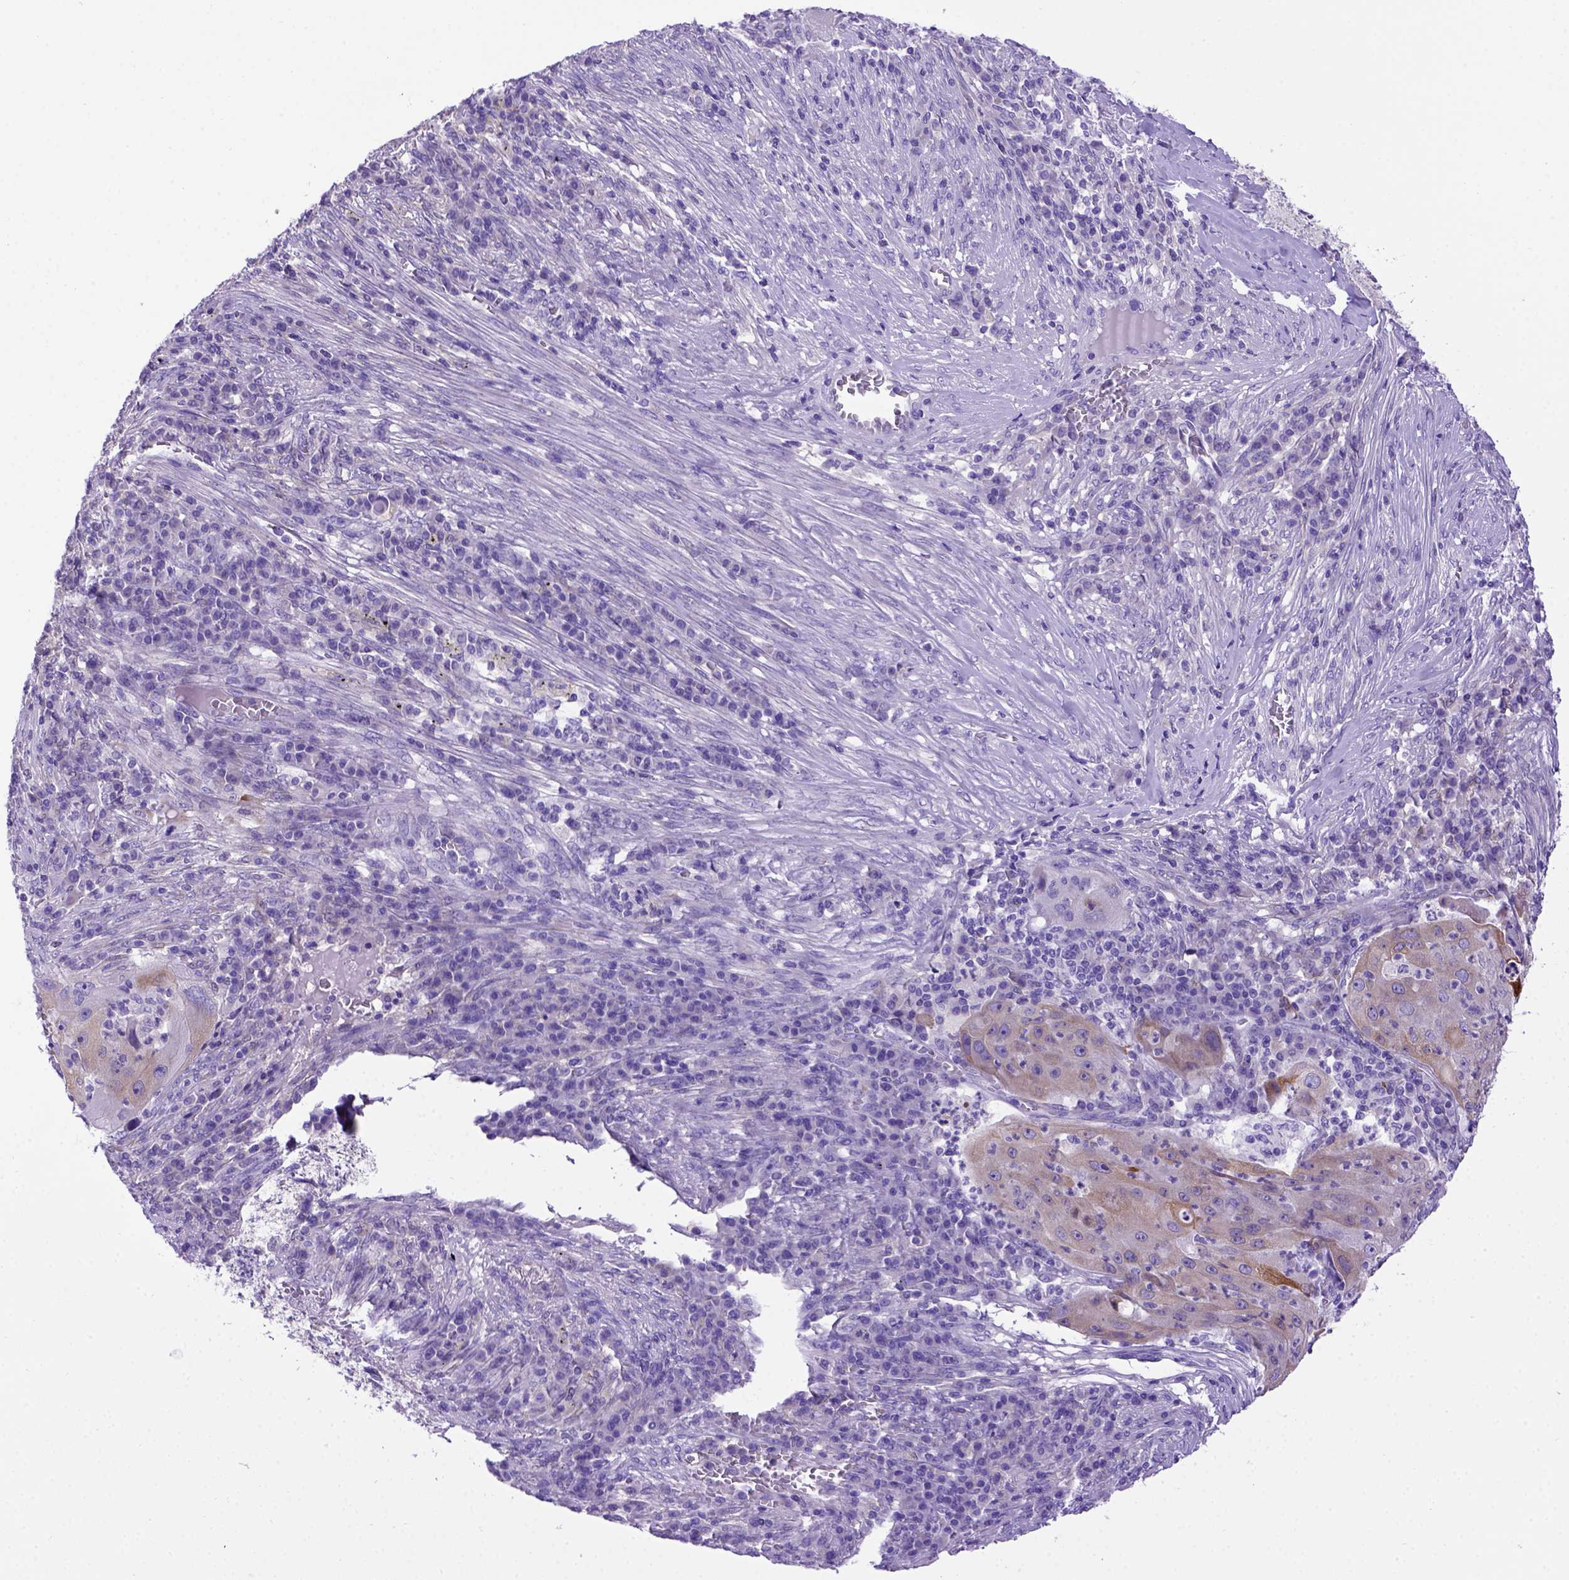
{"staining": {"intensity": "weak", "quantity": ">75%", "location": "cytoplasmic/membranous"}, "tissue": "lung cancer", "cell_type": "Tumor cells", "image_type": "cancer", "snomed": [{"axis": "morphology", "description": "Squamous cell carcinoma, NOS"}, {"axis": "topography", "description": "Lung"}], "caption": "Immunohistochemistry (IHC) of human lung squamous cell carcinoma demonstrates low levels of weak cytoplasmic/membranous expression in approximately >75% of tumor cells.", "gene": "PTGES", "patient": {"sex": "female", "age": 59}}